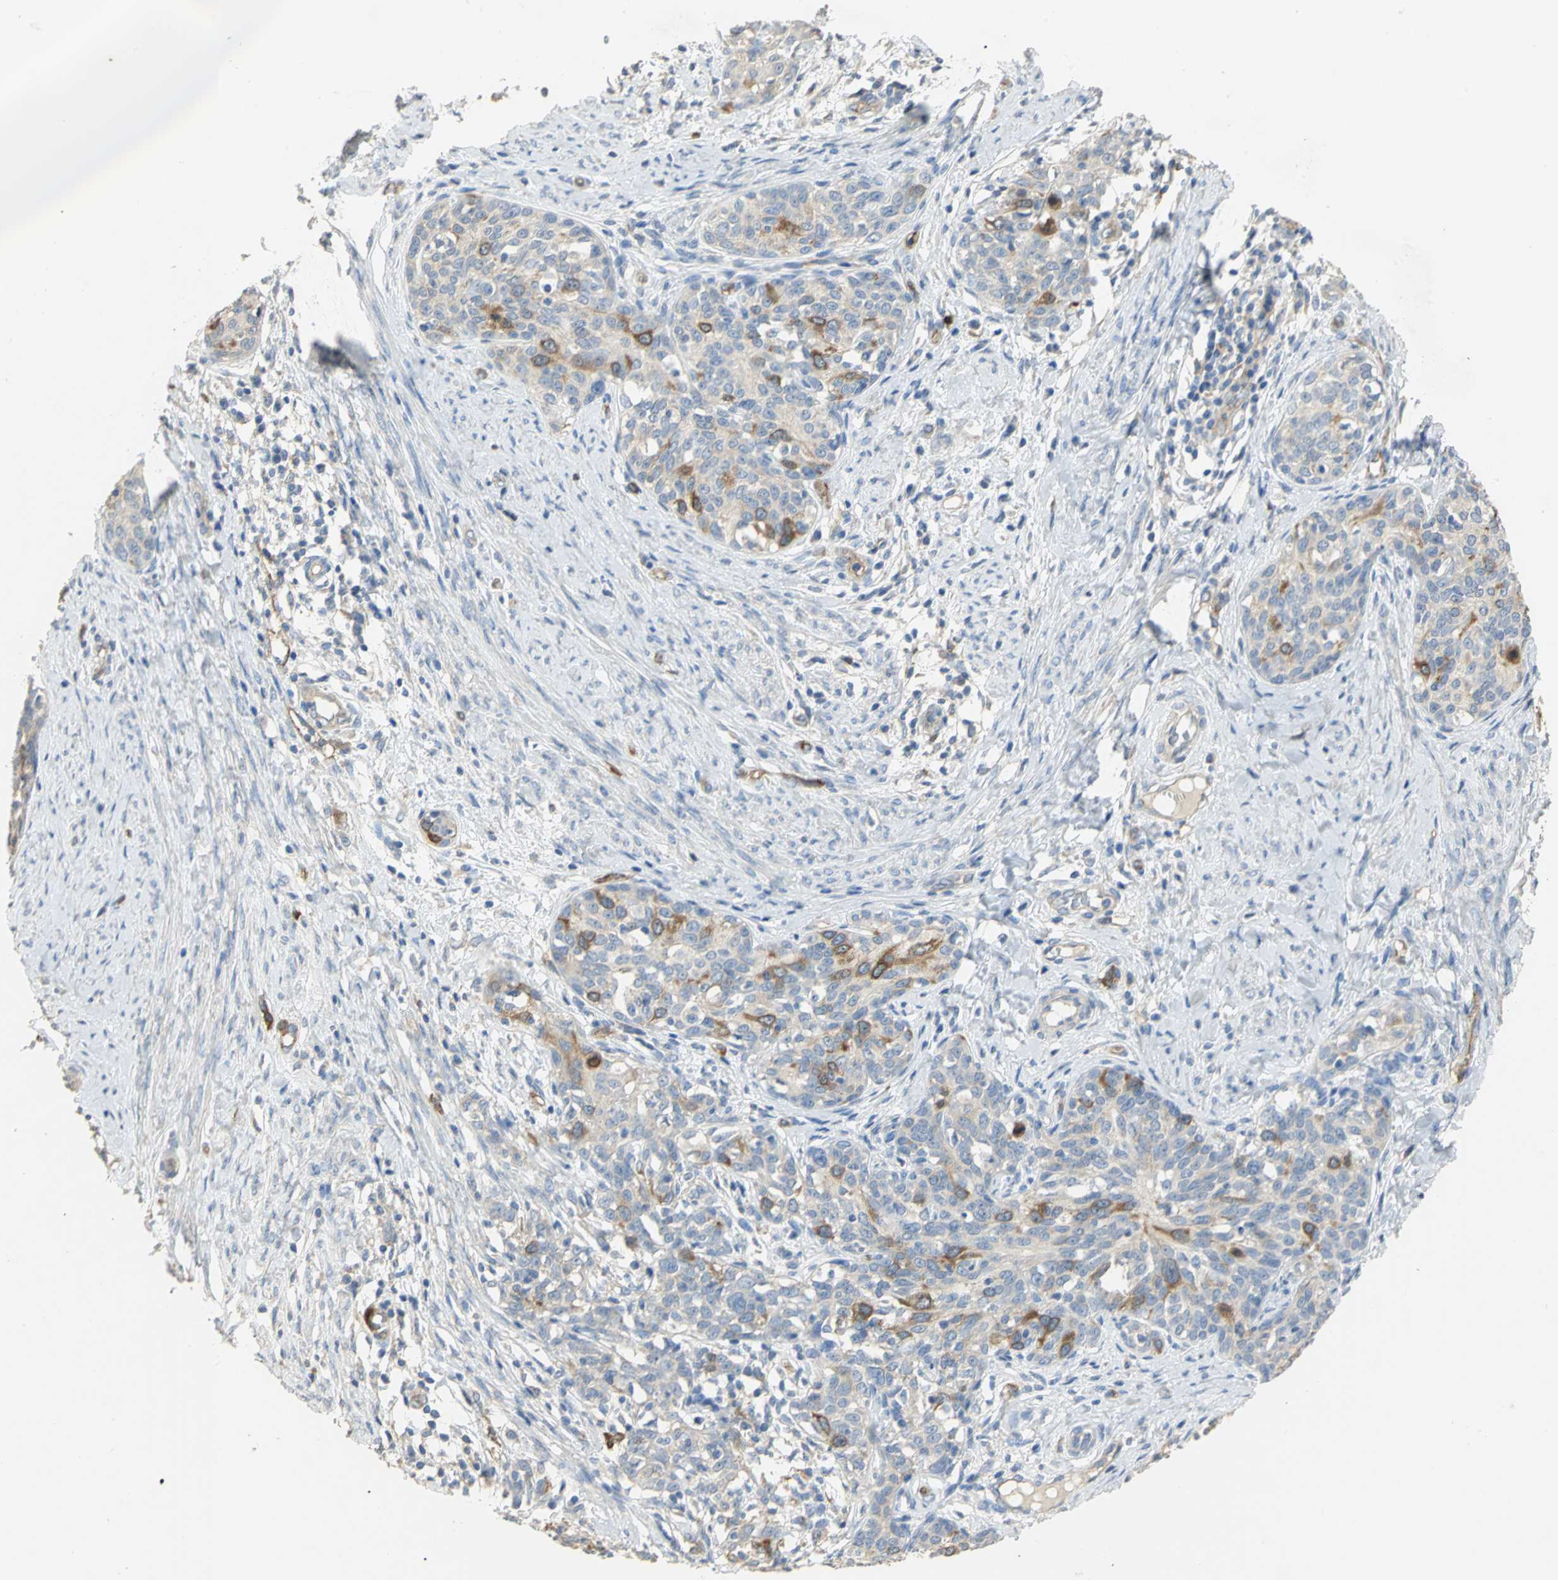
{"staining": {"intensity": "strong", "quantity": "<25%", "location": "cytoplasmic/membranous"}, "tissue": "cervical cancer", "cell_type": "Tumor cells", "image_type": "cancer", "snomed": [{"axis": "morphology", "description": "Squamous cell carcinoma, NOS"}, {"axis": "morphology", "description": "Adenocarcinoma, NOS"}, {"axis": "topography", "description": "Cervix"}], "caption": "IHC (DAB (3,3'-diaminobenzidine)) staining of human cervical adenocarcinoma displays strong cytoplasmic/membranous protein positivity in approximately <25% of tumor cells.", "gene": "DLGAP5", "patient": {"sex": "female", "age": 52}}